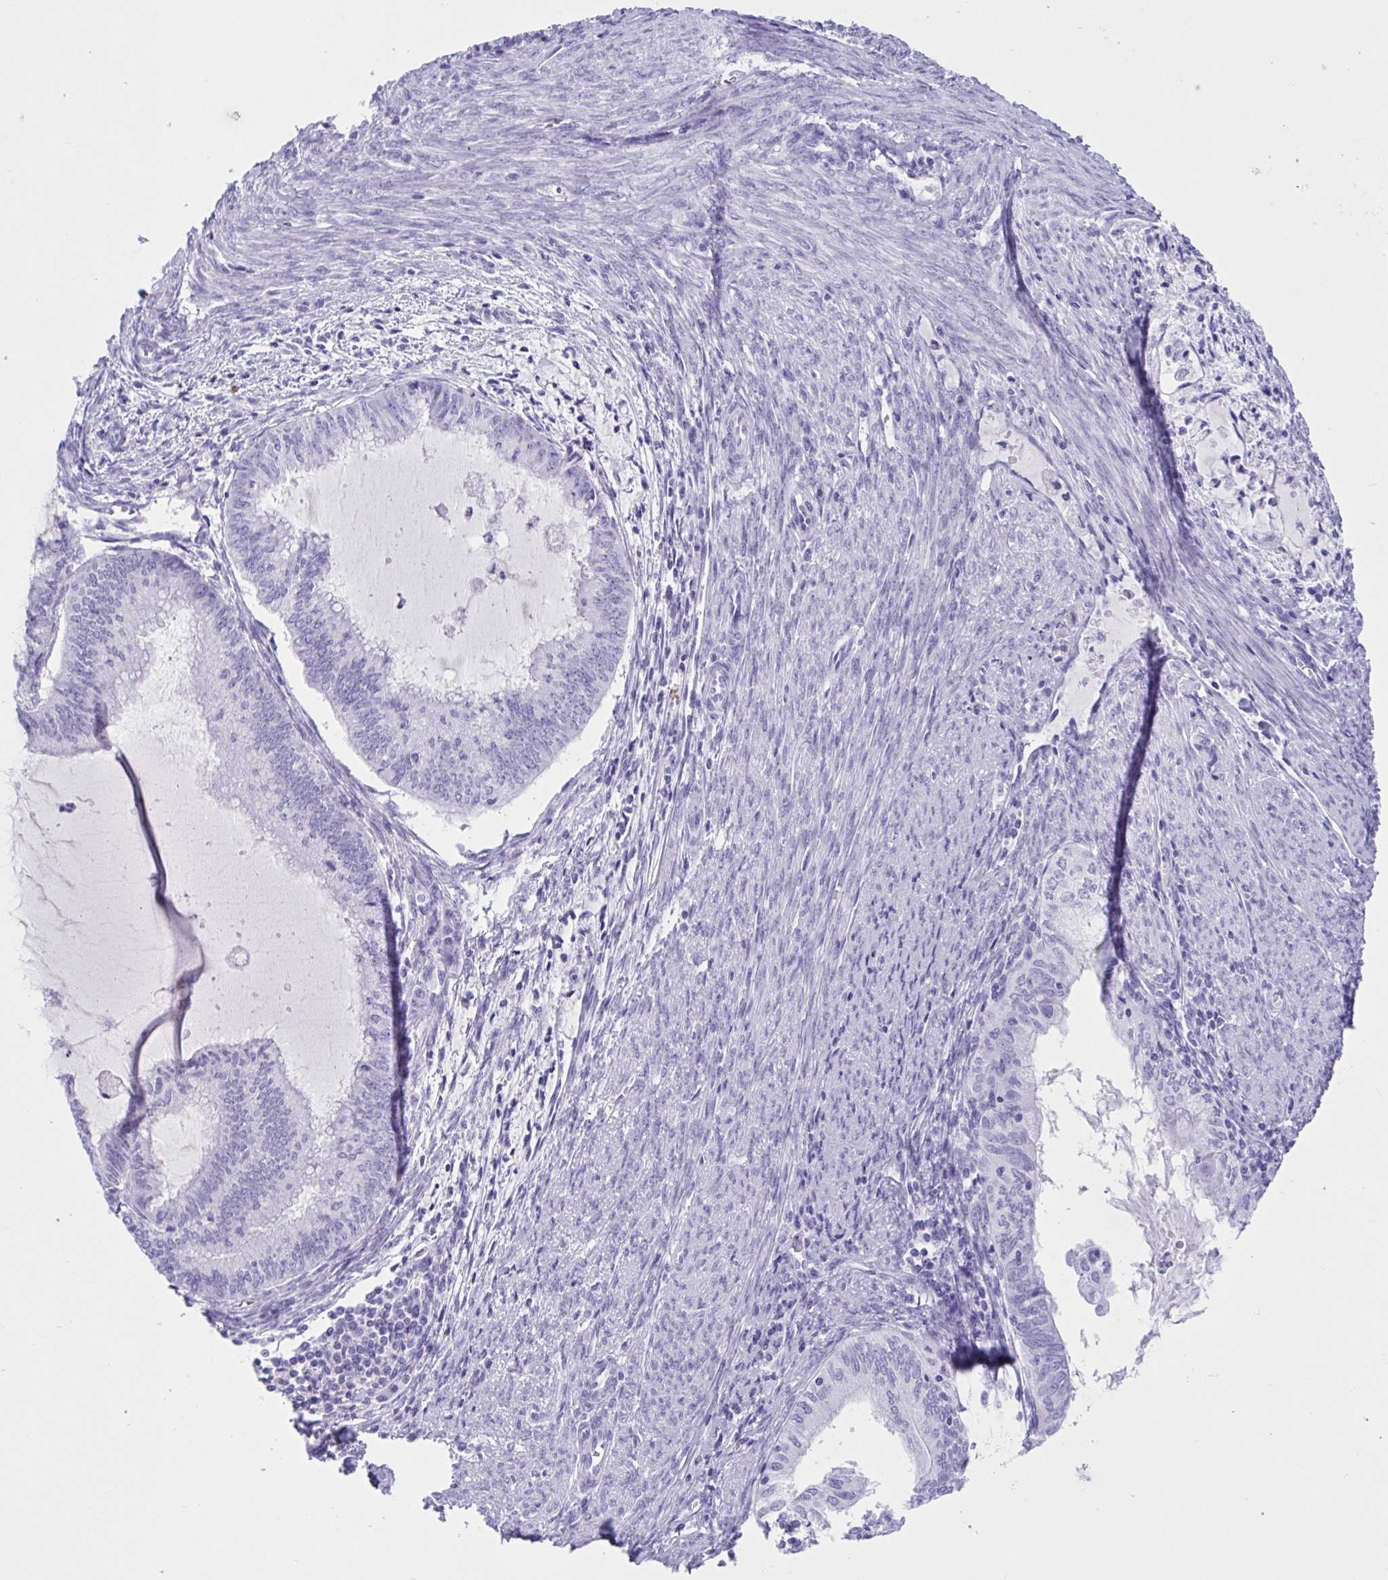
{"staining": {"intensity": "negative", "quantity": "none", "location": "none"}, "tissue": "endometrial cancer", "cell_type": "Tumor cells", "image_type": "cancer", "snomed": [{"axis": "morphology", "description": "Adenocarcinoma, NOS"}, {"axis": "topography", "description": "Endometrium"}], "caption": "The photomicrograph exhibits no staining of tumor cells in endometrial cancer (adenocarcinoma).", "gene": "TMEM35A", "patient": {"sex": "female", "age": 79}}